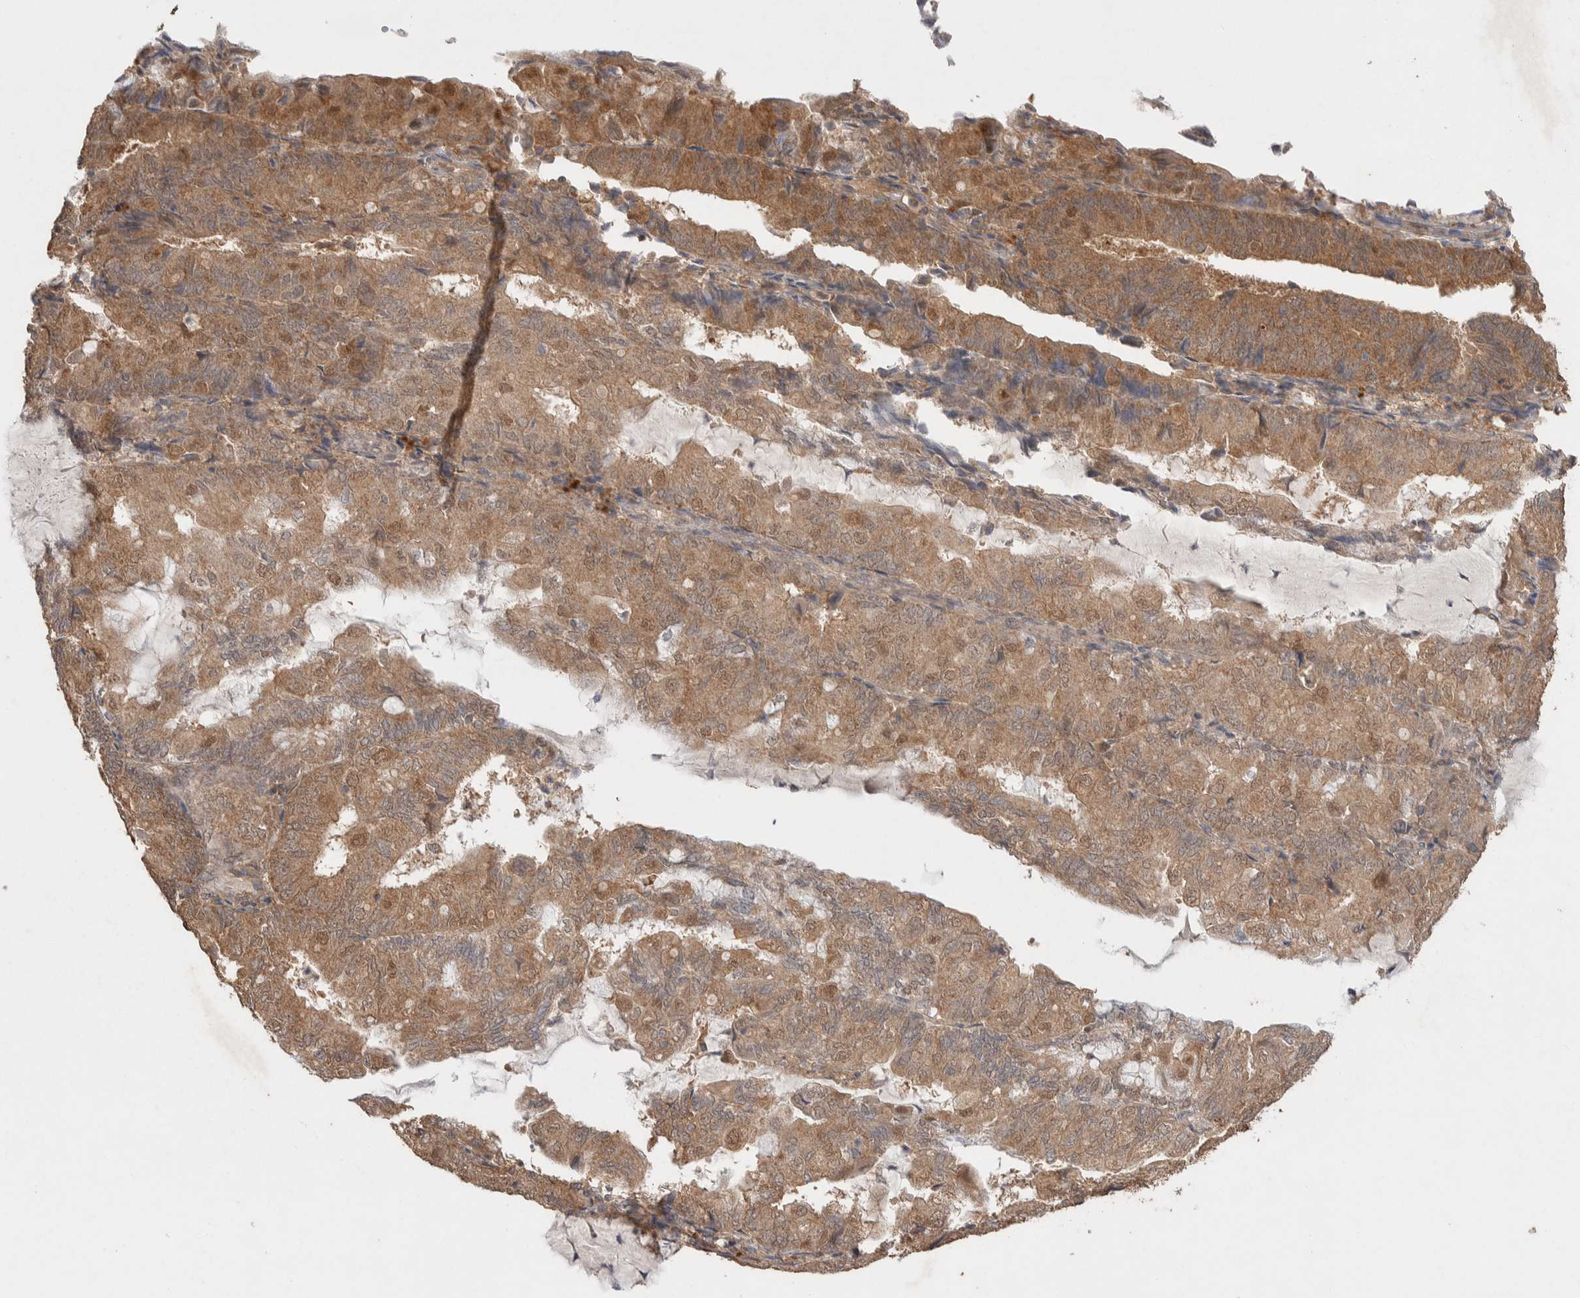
{"staining": {"intensity": "moderate", "quantity": ">75%", "location": "cytoplasmic/membranous"}, "tissue": "endometrial cancer", "cell_type": "Tumor cells", "image_type": "cancer", "snomed": [{"axis": "morphology", "description": "Adenocarcinoma, NOS"}, {"axis": "topography", "description": "Endometrium"}], "caption": "A brown stain highlights moderate cytoplasmic/membranous expression of a protein in human endometrial cancer (adenocarcinoma) tumor cells. (DAB IHC, brown staining for protein, blue staining for nuclei).", "gene": "KCNJ5", "patient": {"sex": "female", "age": 81}}